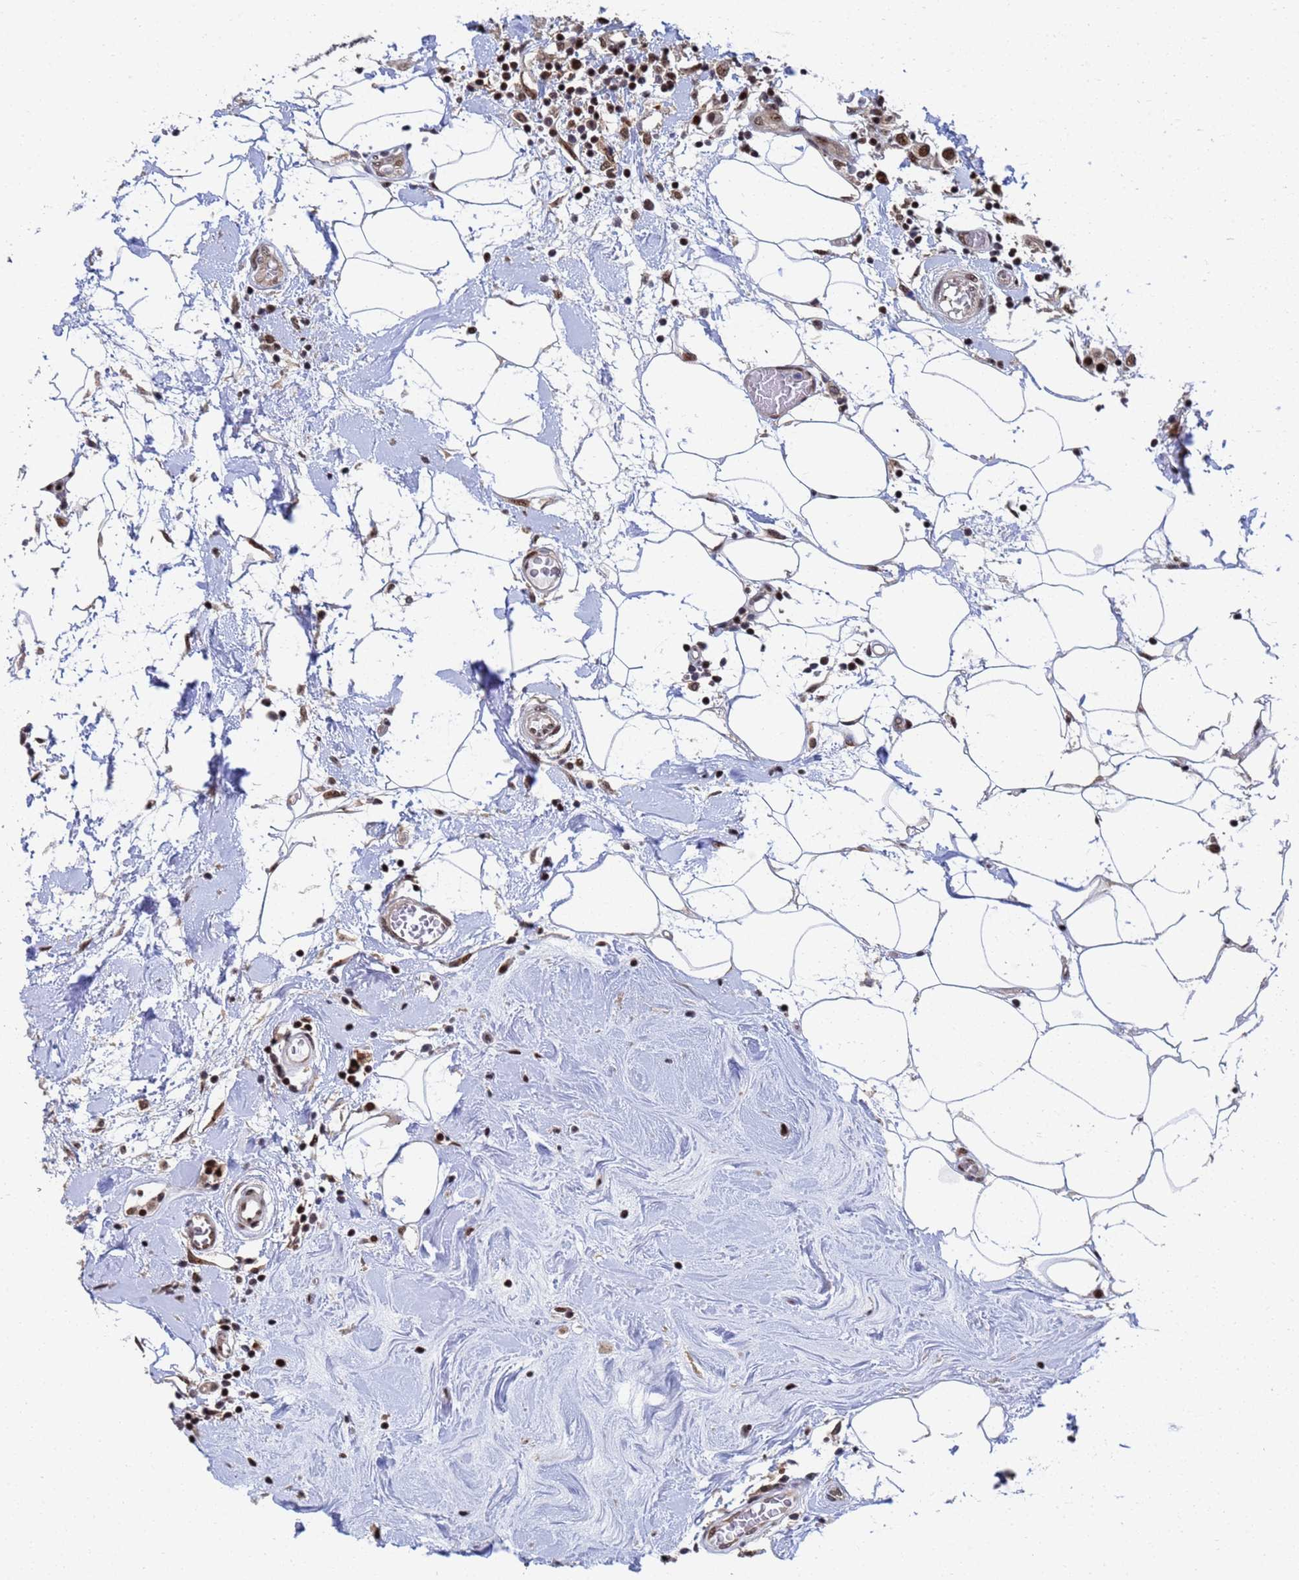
{"staining": {"intensity": "strong", "quantity": ">75%", "location": "nuclear"}, "tissue": "breast cancer", "cell_type": "Tumor cells", "image_type": "cancer", "snomed": [{"axis": "morphology", "description": "Duct carcinoma"}, {"axis": "topography", "description": "Breast"}], "caption": "IHC of infiltrating ductal carcinoma (breast) shows high levels of strong nuclear staining in approximately >75% of tumor cells.", "gene": "AP5Z1", "patient": {"sex": "female", "age": 61}}